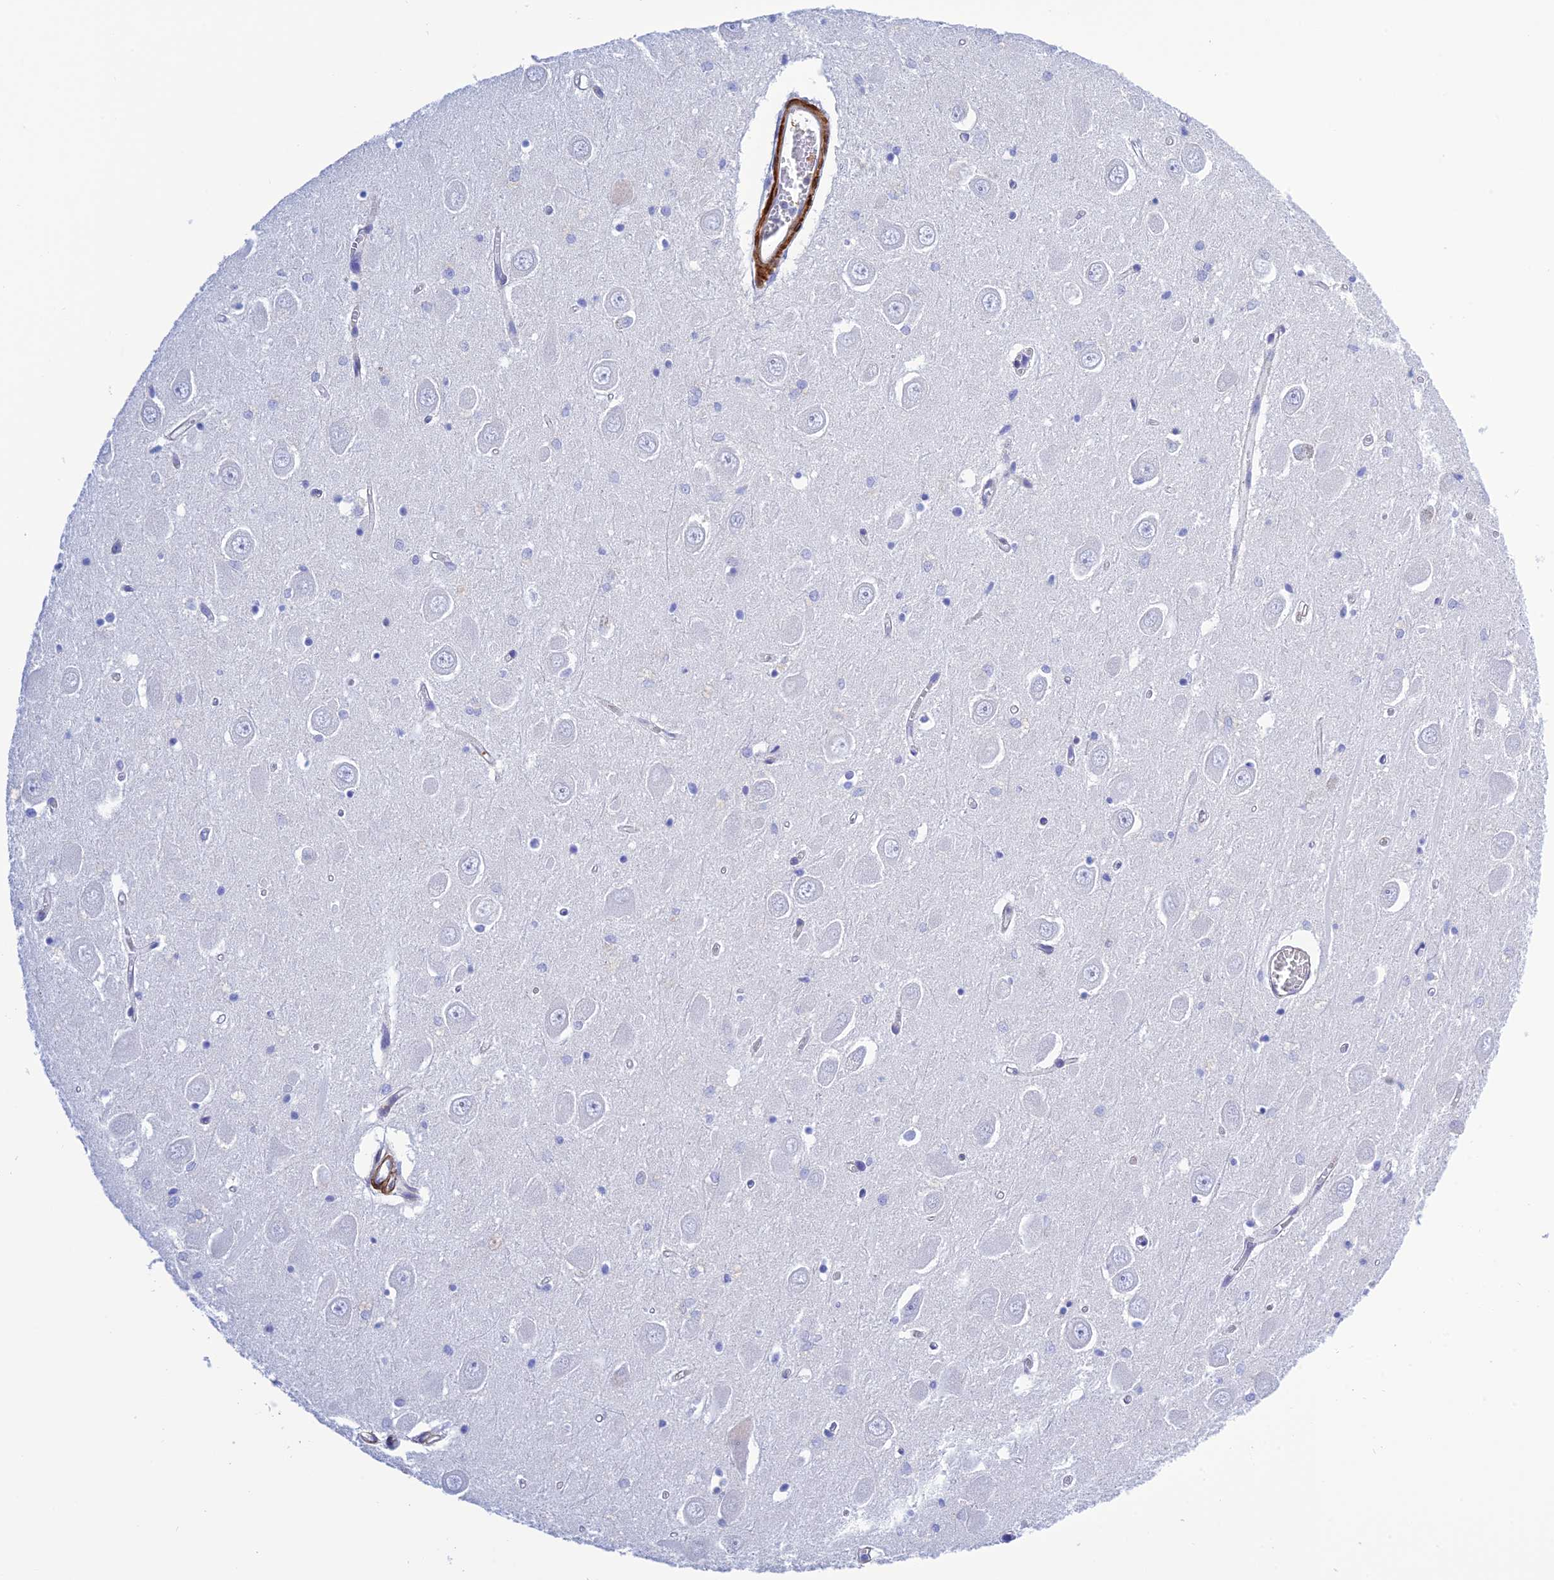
{"staining": {"intensity": "negative", "quantity": "none", "location": "none"}, "tissue": "hippocampus", "cell_type": "Glial cells", "image_type": "normal", "snomed": [{"axis": "morphology", "description": "Normal tissue, NOS"}, {"axis": "topography", "description": "Hippocampus"}], "caption": "Glial cells are negative for protein expression in unremarkable human hippocampus. (Stains: DAB (3,3'-diaminobenzidine) IHC with hematoxylin counter stain, Microscopy: brightfield microscopy at high magnification).", "gene": "ZDHHC16", "patient": {"sex": "male", "age": 70}}